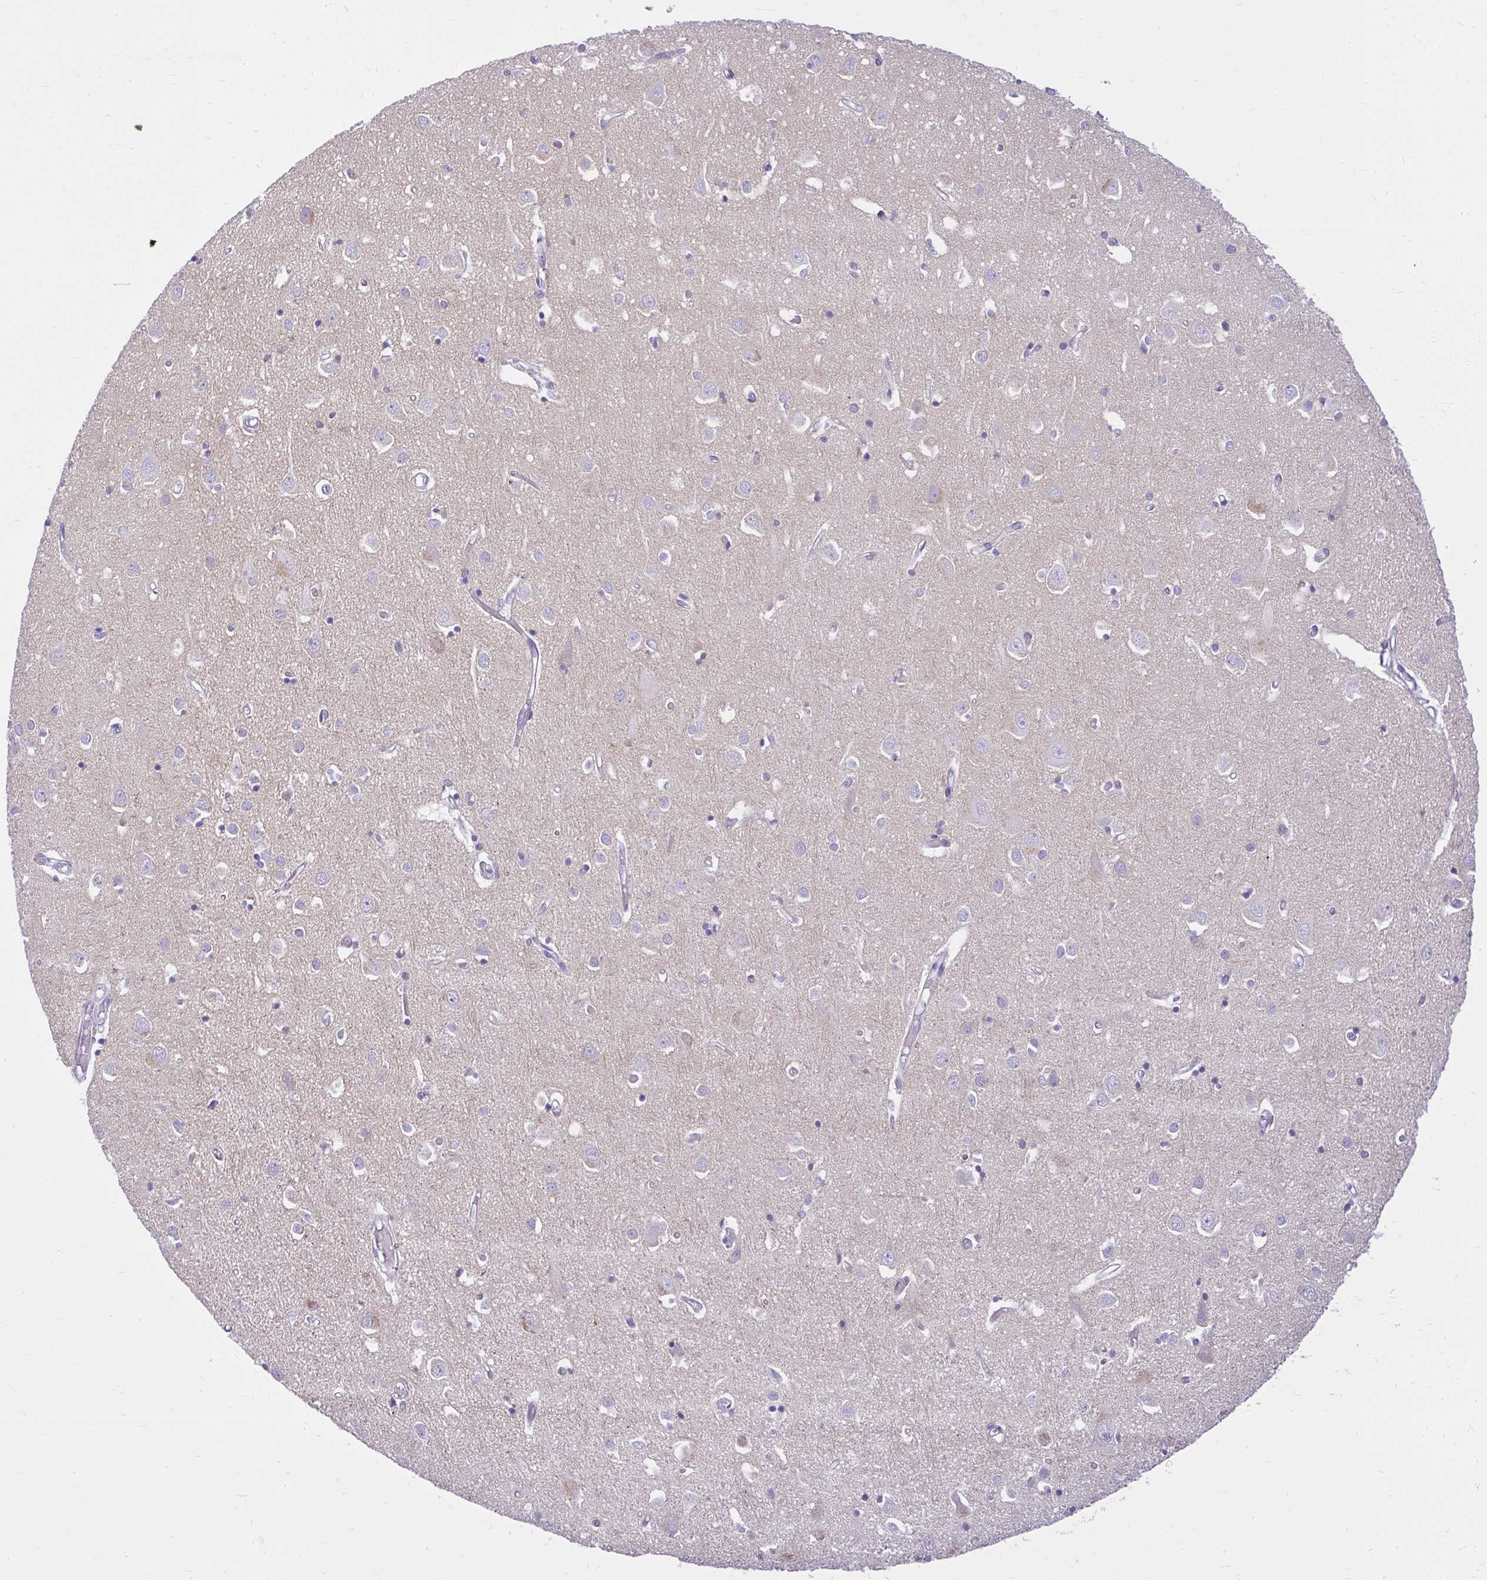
{"staining": {"intensity": "negative", "quantity": "none", "location": "none"}, "tissue": "cerebral cortex", "cell_type": "Endothelial cells", "image_type": "normal", "snomed": [{"axis": "morphology", "description": "Normal tissue, NOS"}, {"axis": "topography", "description": "Cerebral cortex"}], "caption": "Cerebral cortex was stained to show a protein in brown. There is no significant staining in endothelial cells. The staining was performed using DAB to visualize the protein expression in brown, while the nuclei were stained in blue with hematoxylin (Magnification: 20x).", "gene": "PRAP1", "patient": {"sex": "male", "age": 70}}